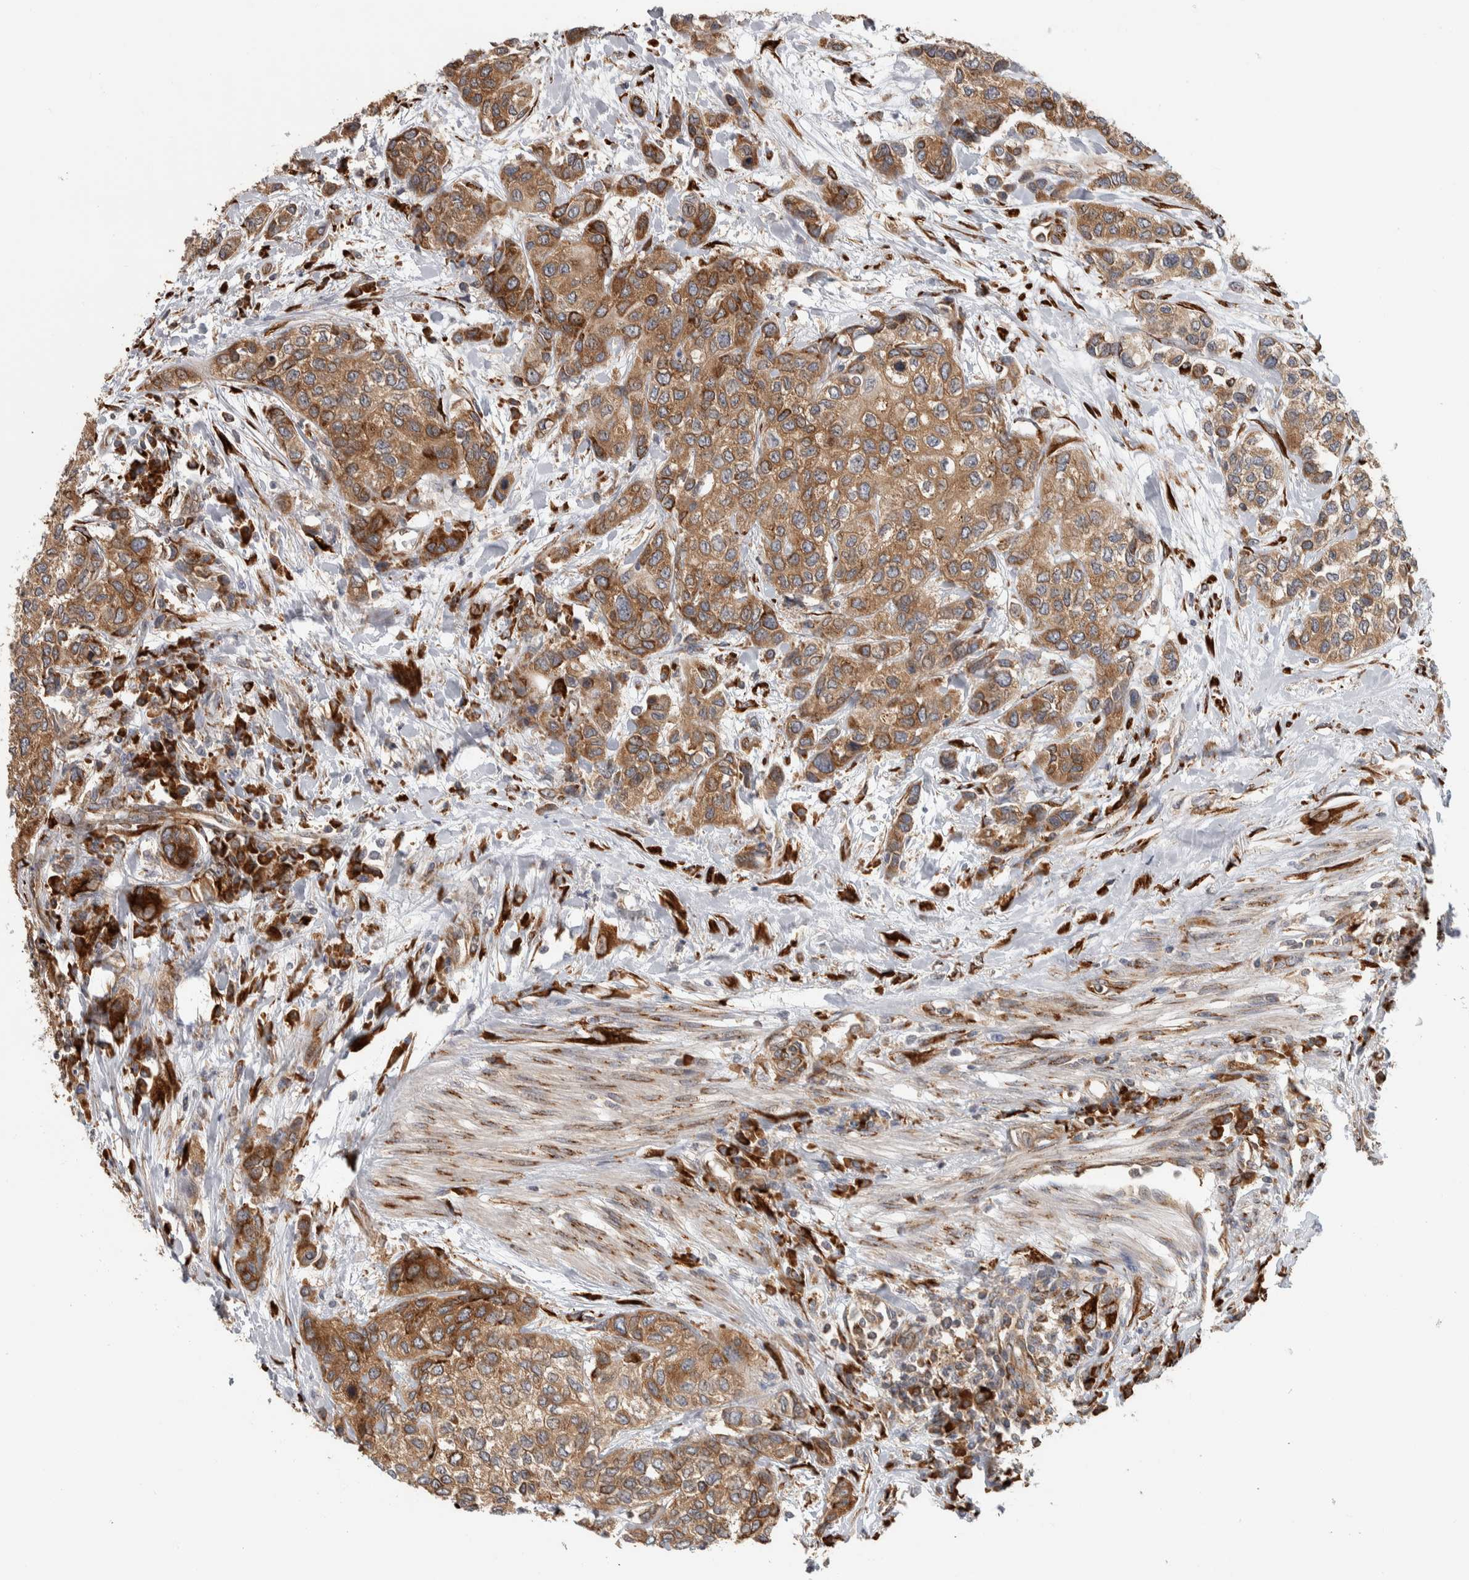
{"staining": {"intensity": "moderate", "quantity": ">75%", "location": "cytoplasmic/membranous"}, "tissue": "urothelial cancer", "cell_type": "Tumor cells", "image_type": "cancer", "snomed": [{"axis": "morphology", "description": "Urothelial carcinoma, High grade"}, {"axis": "topography", "description": "Urinary bladder"}], "caption": "Urothelial cancer tissue displays moderate cytoplasmic/membranous staining in approximately >75% of tumor cells The staining was performed using DAB, with brown indicating positive protein expression. Nuclei are stained blue with hematoxylin.", "gene": "EIF3H", "patient": {"sex": "female", "age": 56}}